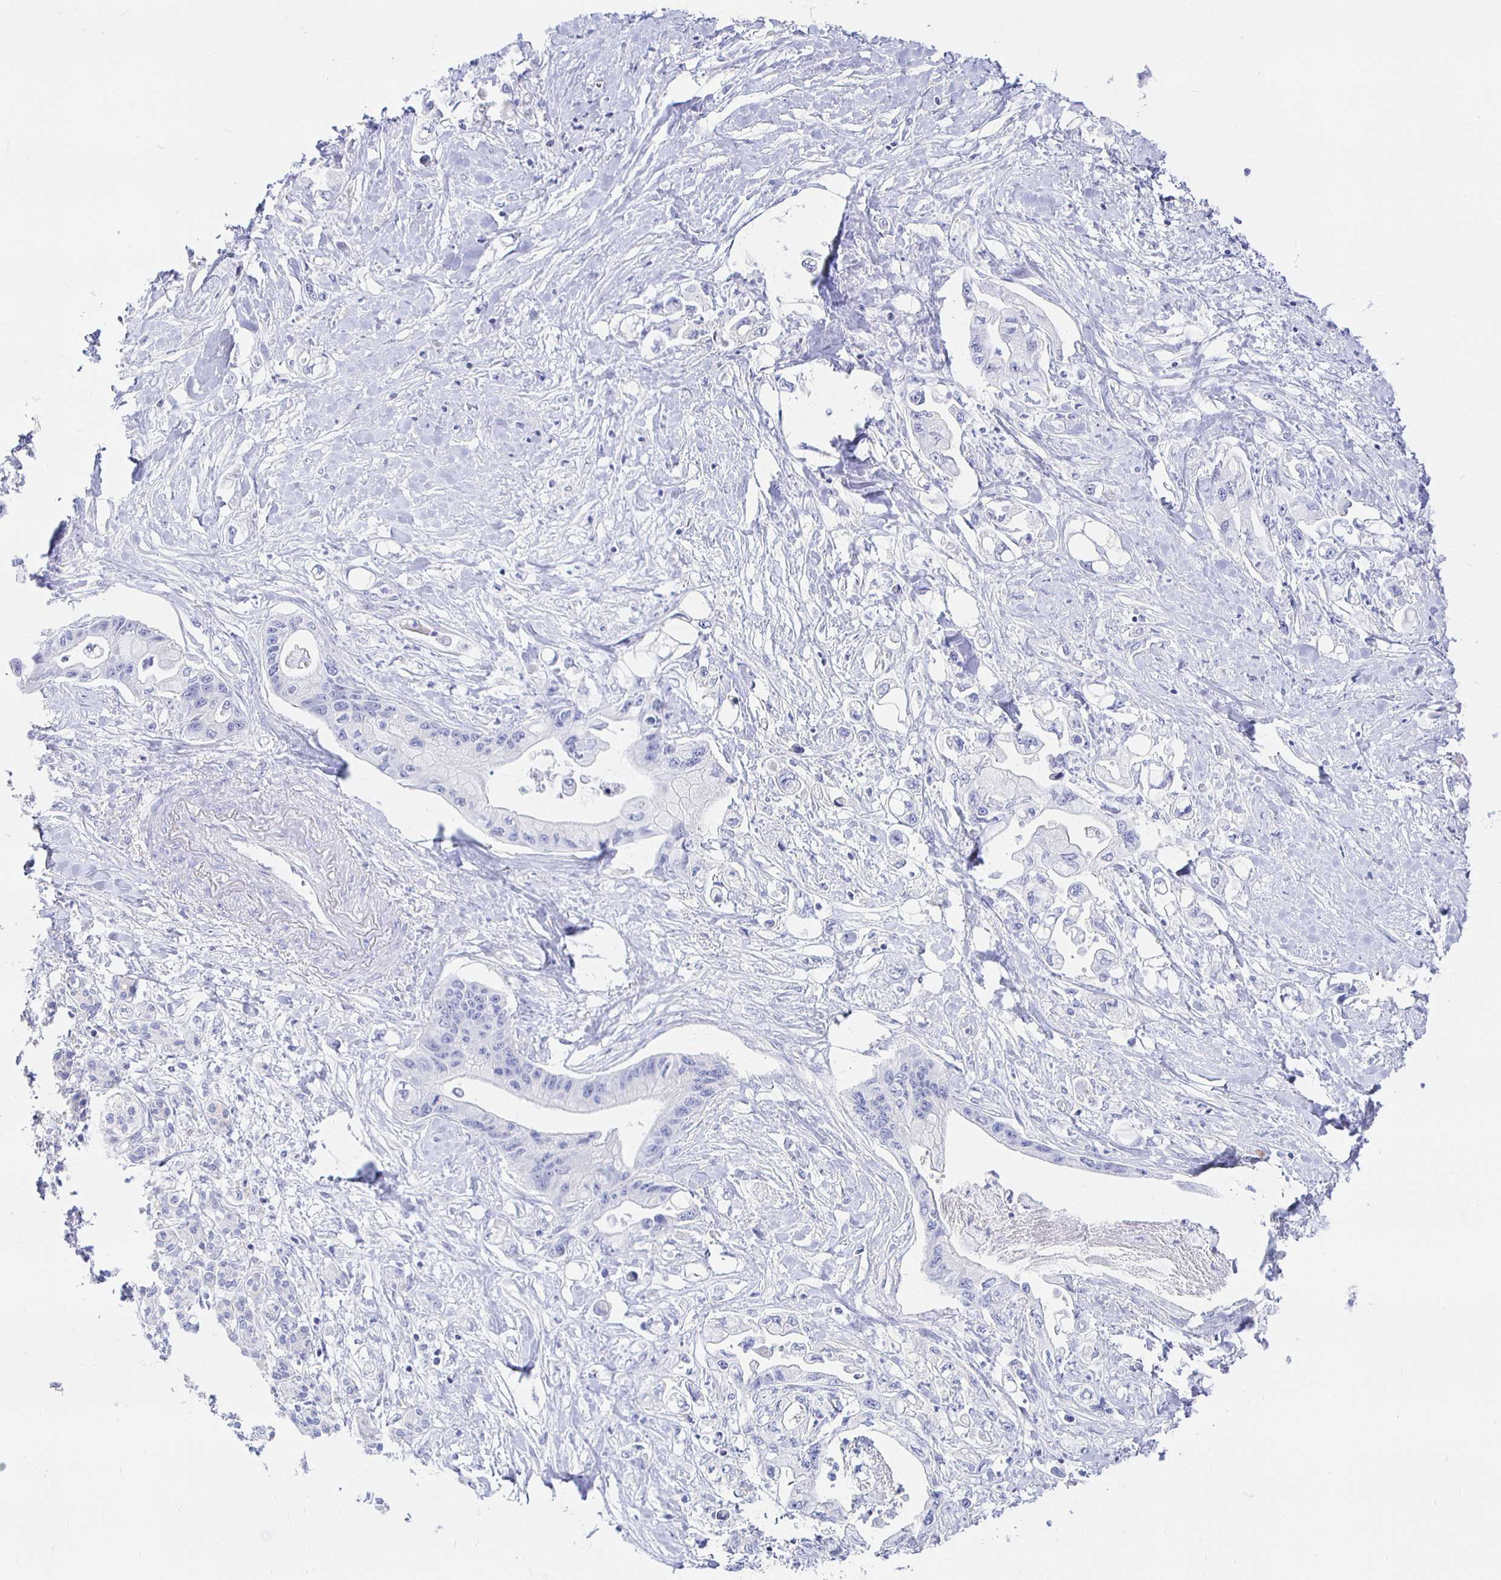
{"staining": {"intensity": "negative", "quantity": "none", "location": "none"}, "tissue": "pancreatic cancer", "cell_type": "Tumor cells", "image_type": "cancer", "snomed": [{"axis": "morphology", "description": "Adenocarcinoma, NOS"}, {"axis": "topography", "description": "Pancreas"}], "caption": "This is a photomicrograph of immunohistochemistry staining of pancreatic cancer, which shows no expression in tumor cells.", "gene": "UMOD", "patient": {"sex": "male", "age": 61}}